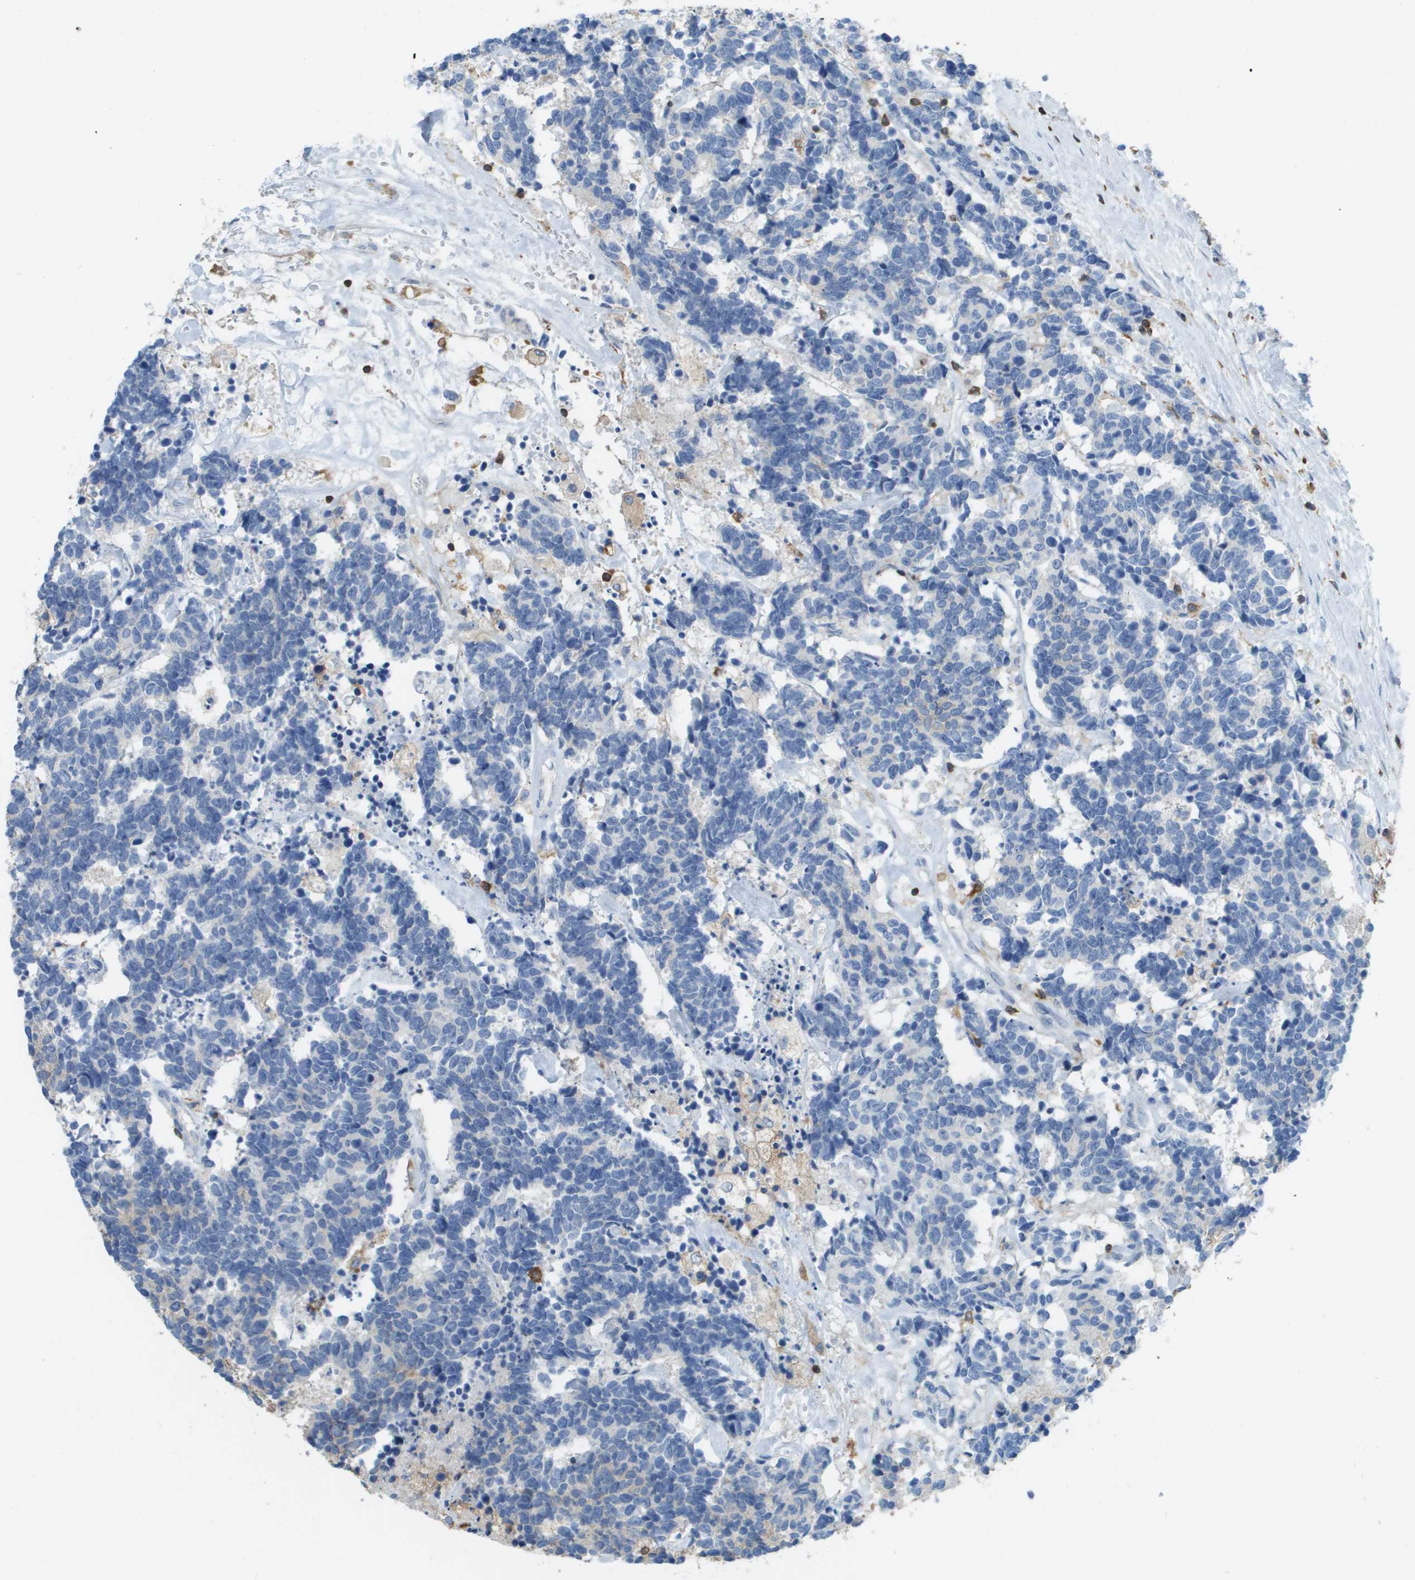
{"staining": {"intensity": "negative", "quantity": "none", "location": "none"}, "tissue": "carcinoid", "cell_type": "Tumor cells", "image_type": "cancer", "snomed": [{"axis": "morphology", "description": "Carcinoma, NOS"}, {"axis": "morphology", "description": "Carcinoid, malignant, NOS"}, {"axis": "topography", "description": "Urinary bladder"}], "caption": "High magnification brightfield microscopy of malignant carcinoid stained with DAB (brown) and counterstained with hematoxylin (blue): tumor cells show no significant staining.", "gene": "APBB1IP", "patient": {"sex": "male", "age": 57}}